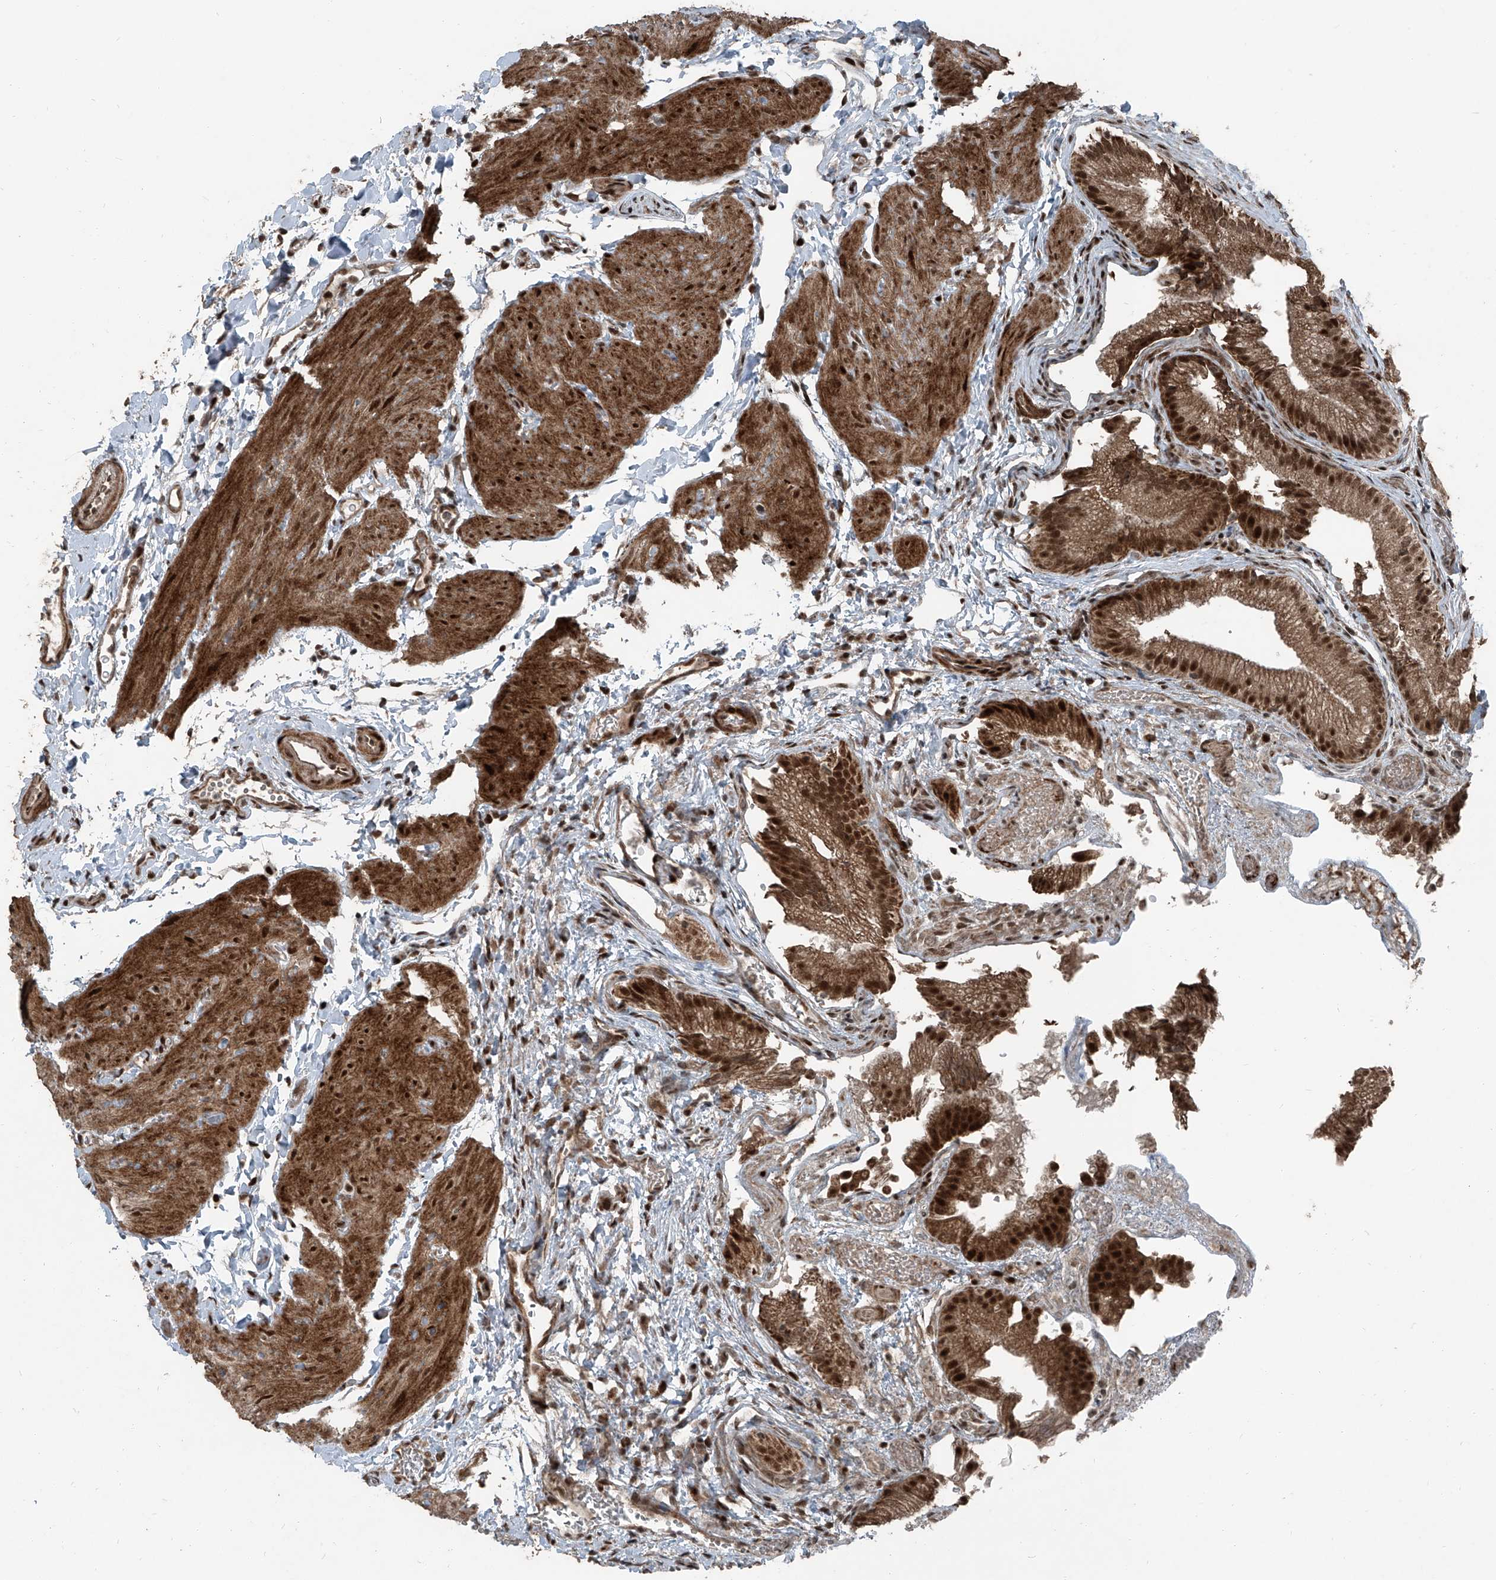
{"staining": {"intensity": "strong", "quantity": ">75%", "location": "cytoplasmic/membranous,nuclear"}, "tissue": "gallbladder", "cell_type": "Glandular cells", "image_type": "normal", "snomed": [{"axis": "morphology", "description": "Normal tissue, NOS"}, {"axis": "topography", "description": "Gallbladder"}], "caption": "An IHC photomicrograph of unremarkable tissue is shown. Protein staining in brown labels strong cytoplasmic/membranous,nuclear positivity in gallbladder within glandular cells.", "gene": "ZNF570", "patient": {"sex": "female", "age": 30}}